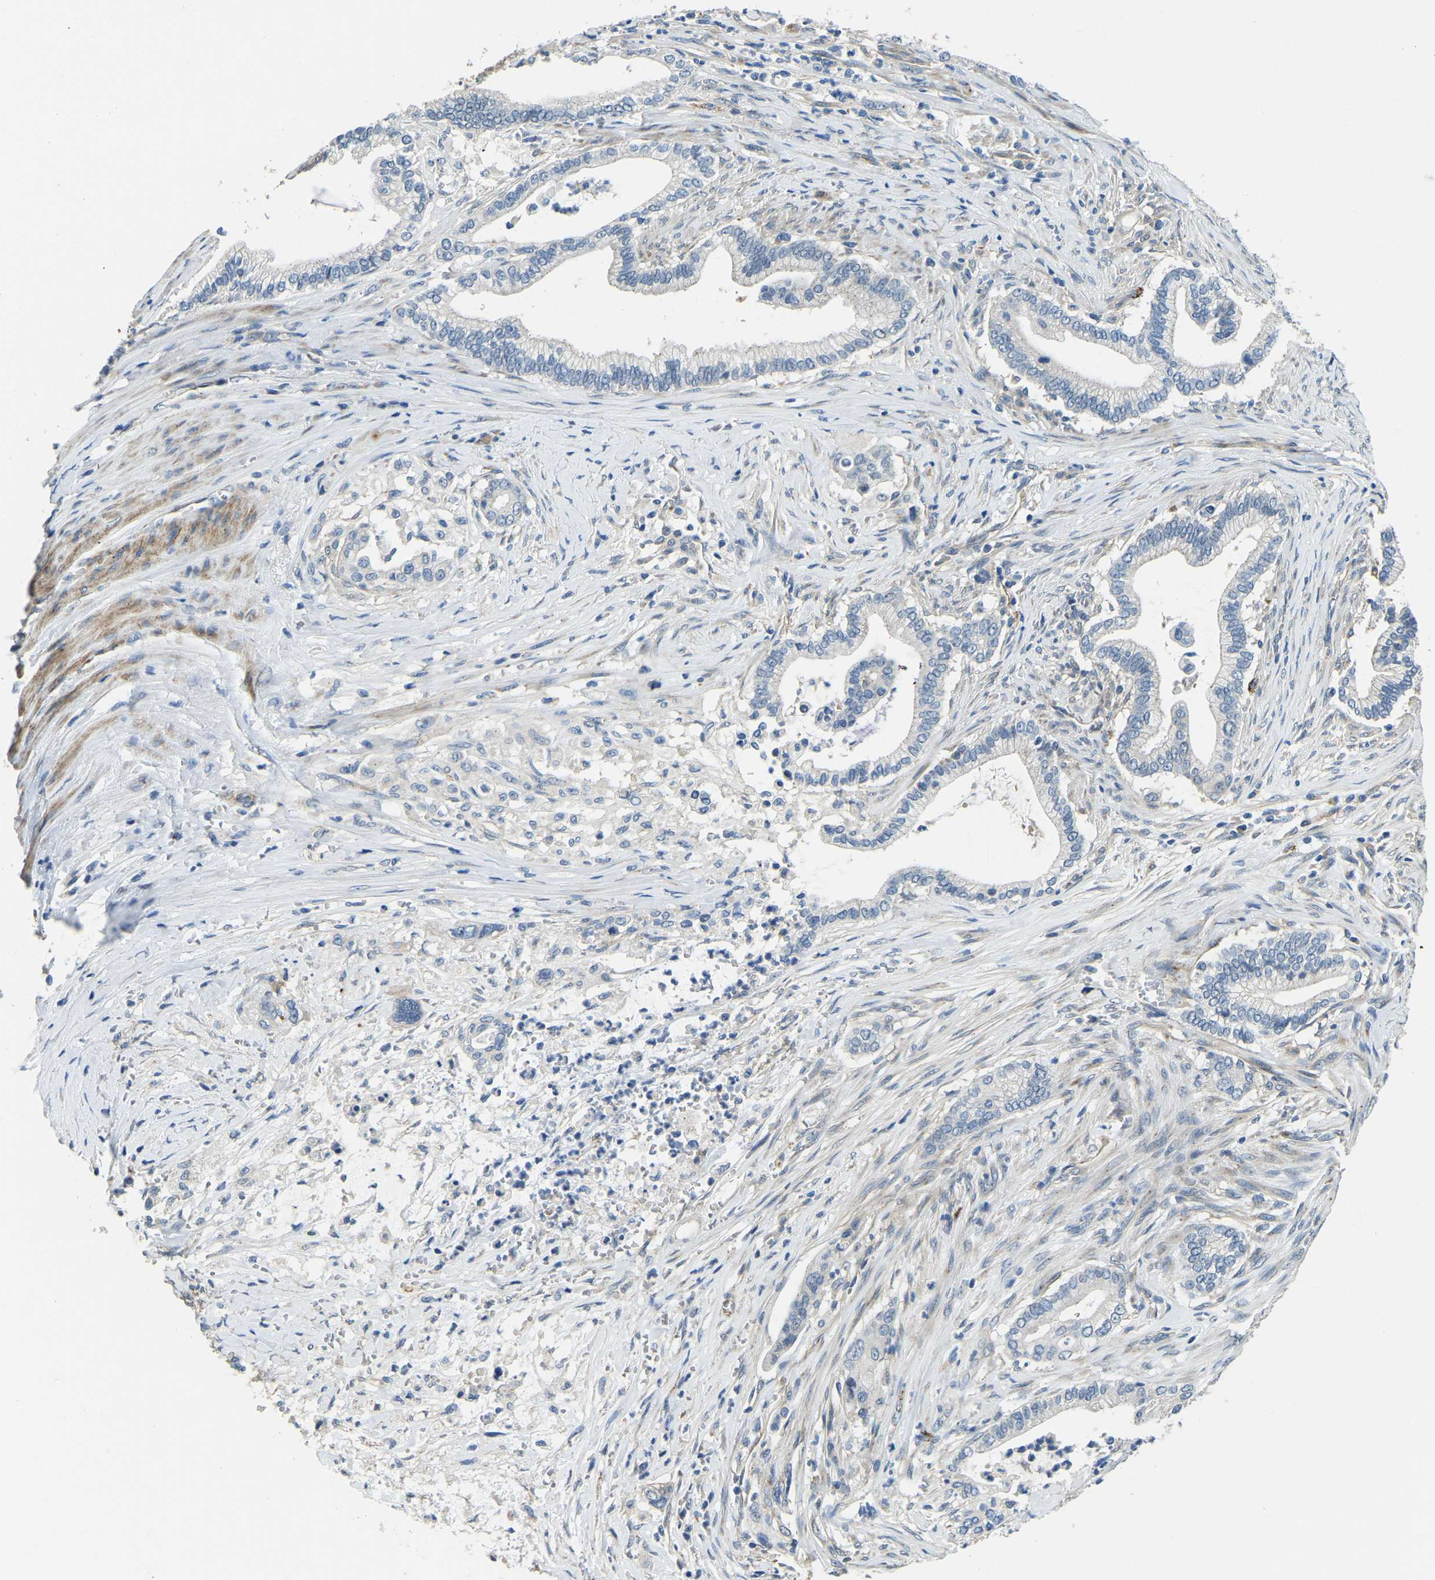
{"staining": {"intensity": "negative", "quantity": "none", "location": "none"}, "tissue": "pancreatic cancer", "cell_type": "Tumor cells", "image_type": "cancer", "snomed": [{"axis": "morphology", "description": "Adenocarcinoma, NOS"}, {"axis": "topography", "description": "Pancreas"}], "caption": "The photomicrograph reveals no significant staining in tumor cells of pancreatic cancer (adenocarcinoma).", "gene": "RNF39", "patient": {"sex": "male", "age": 69}}